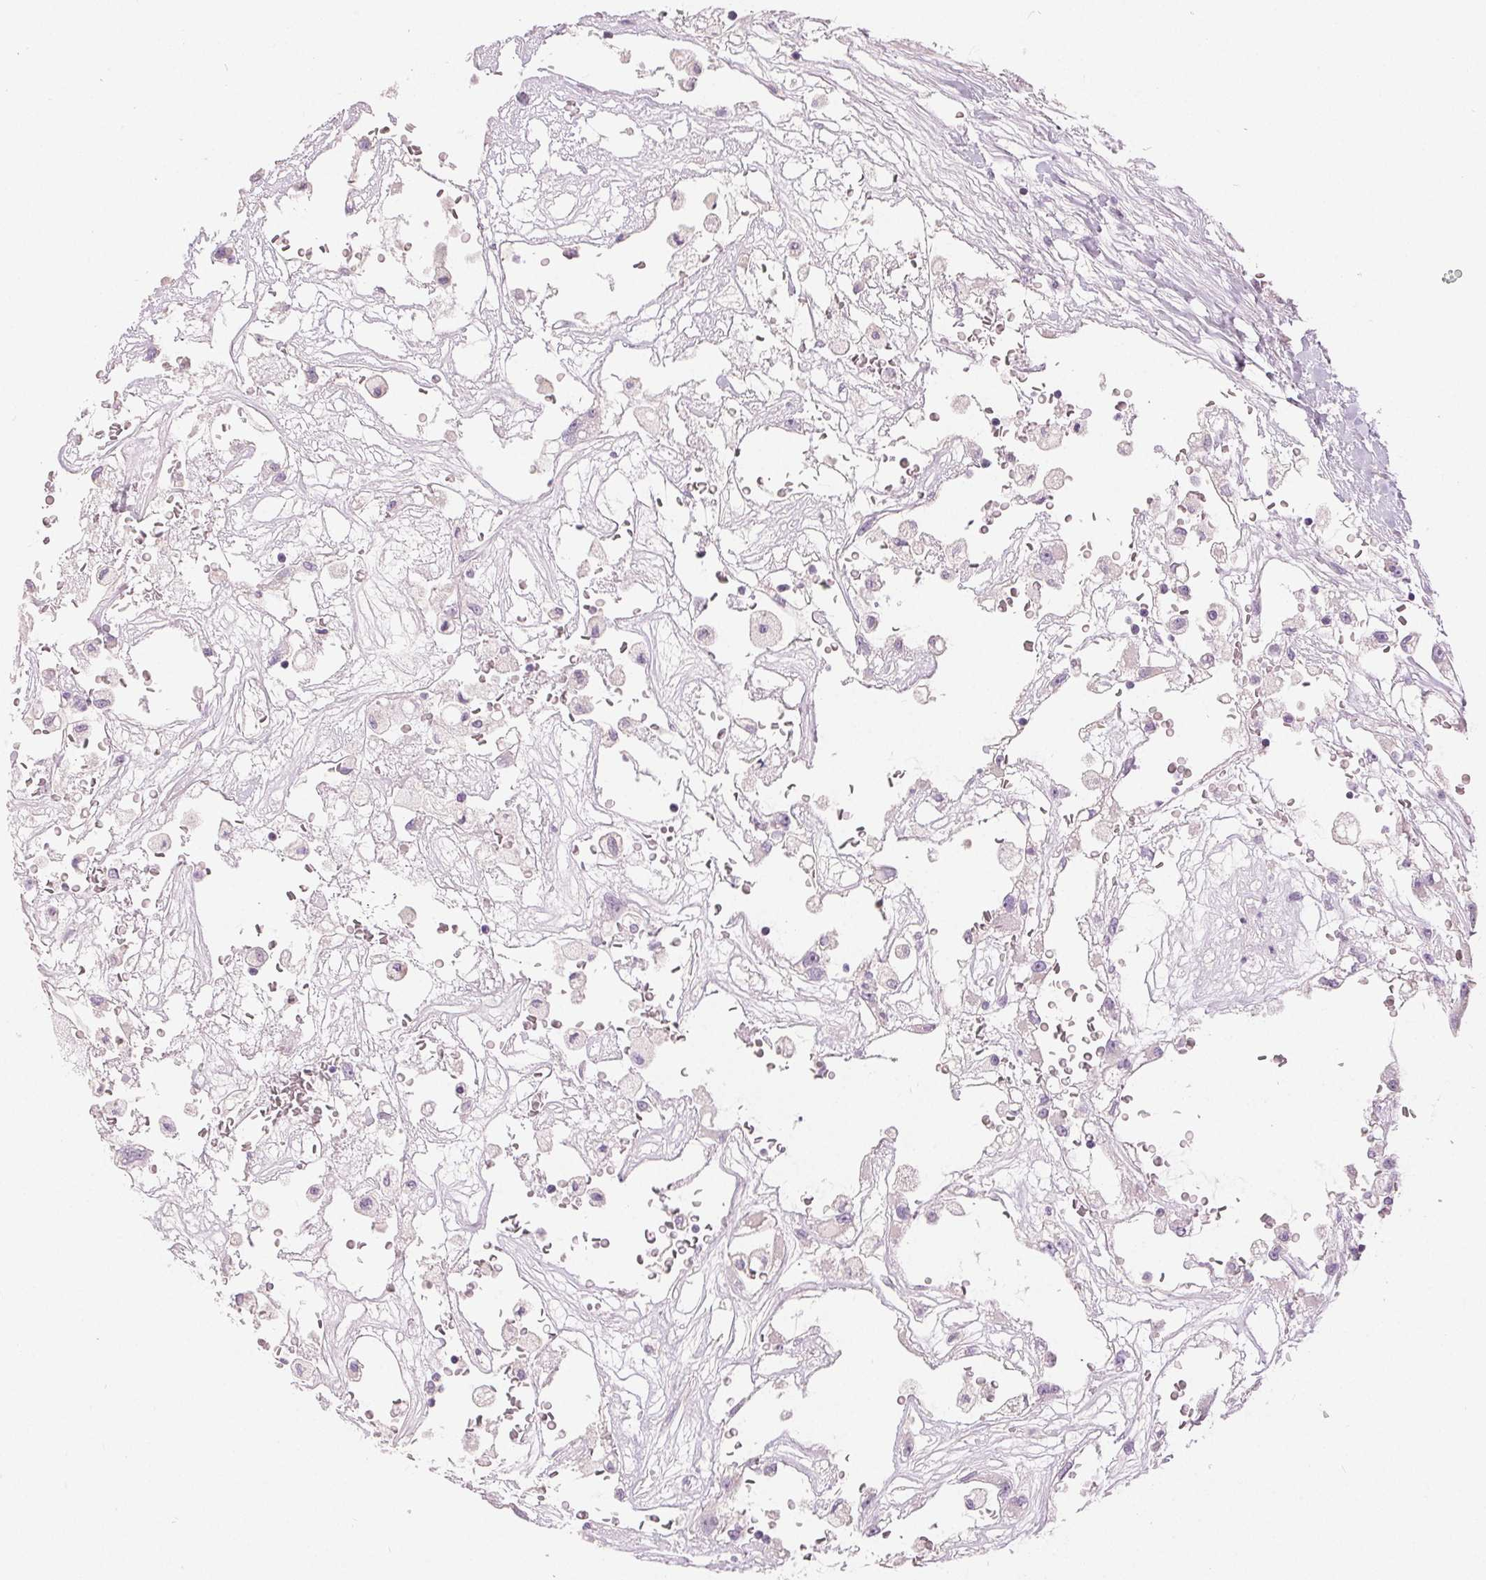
{"staining": {"intensity": "negative", "quantity": "none", "location": "none"}, "tissue": "renal cancer", "cell_type": "Tumor cells", "image_type": "cancer", "snomed": [{"axis": "morphology", "description": "Adenocarcinoma, NOS"}, {"axis": "topography", "description": "Kidney"}], "caption": "Immunohistochemistry of human renal cancer (adenocarcinoma) exhibits no positivity in tumor cells.", "gene": "DSG3", "patient": {"sex": "male", "age": 59}}